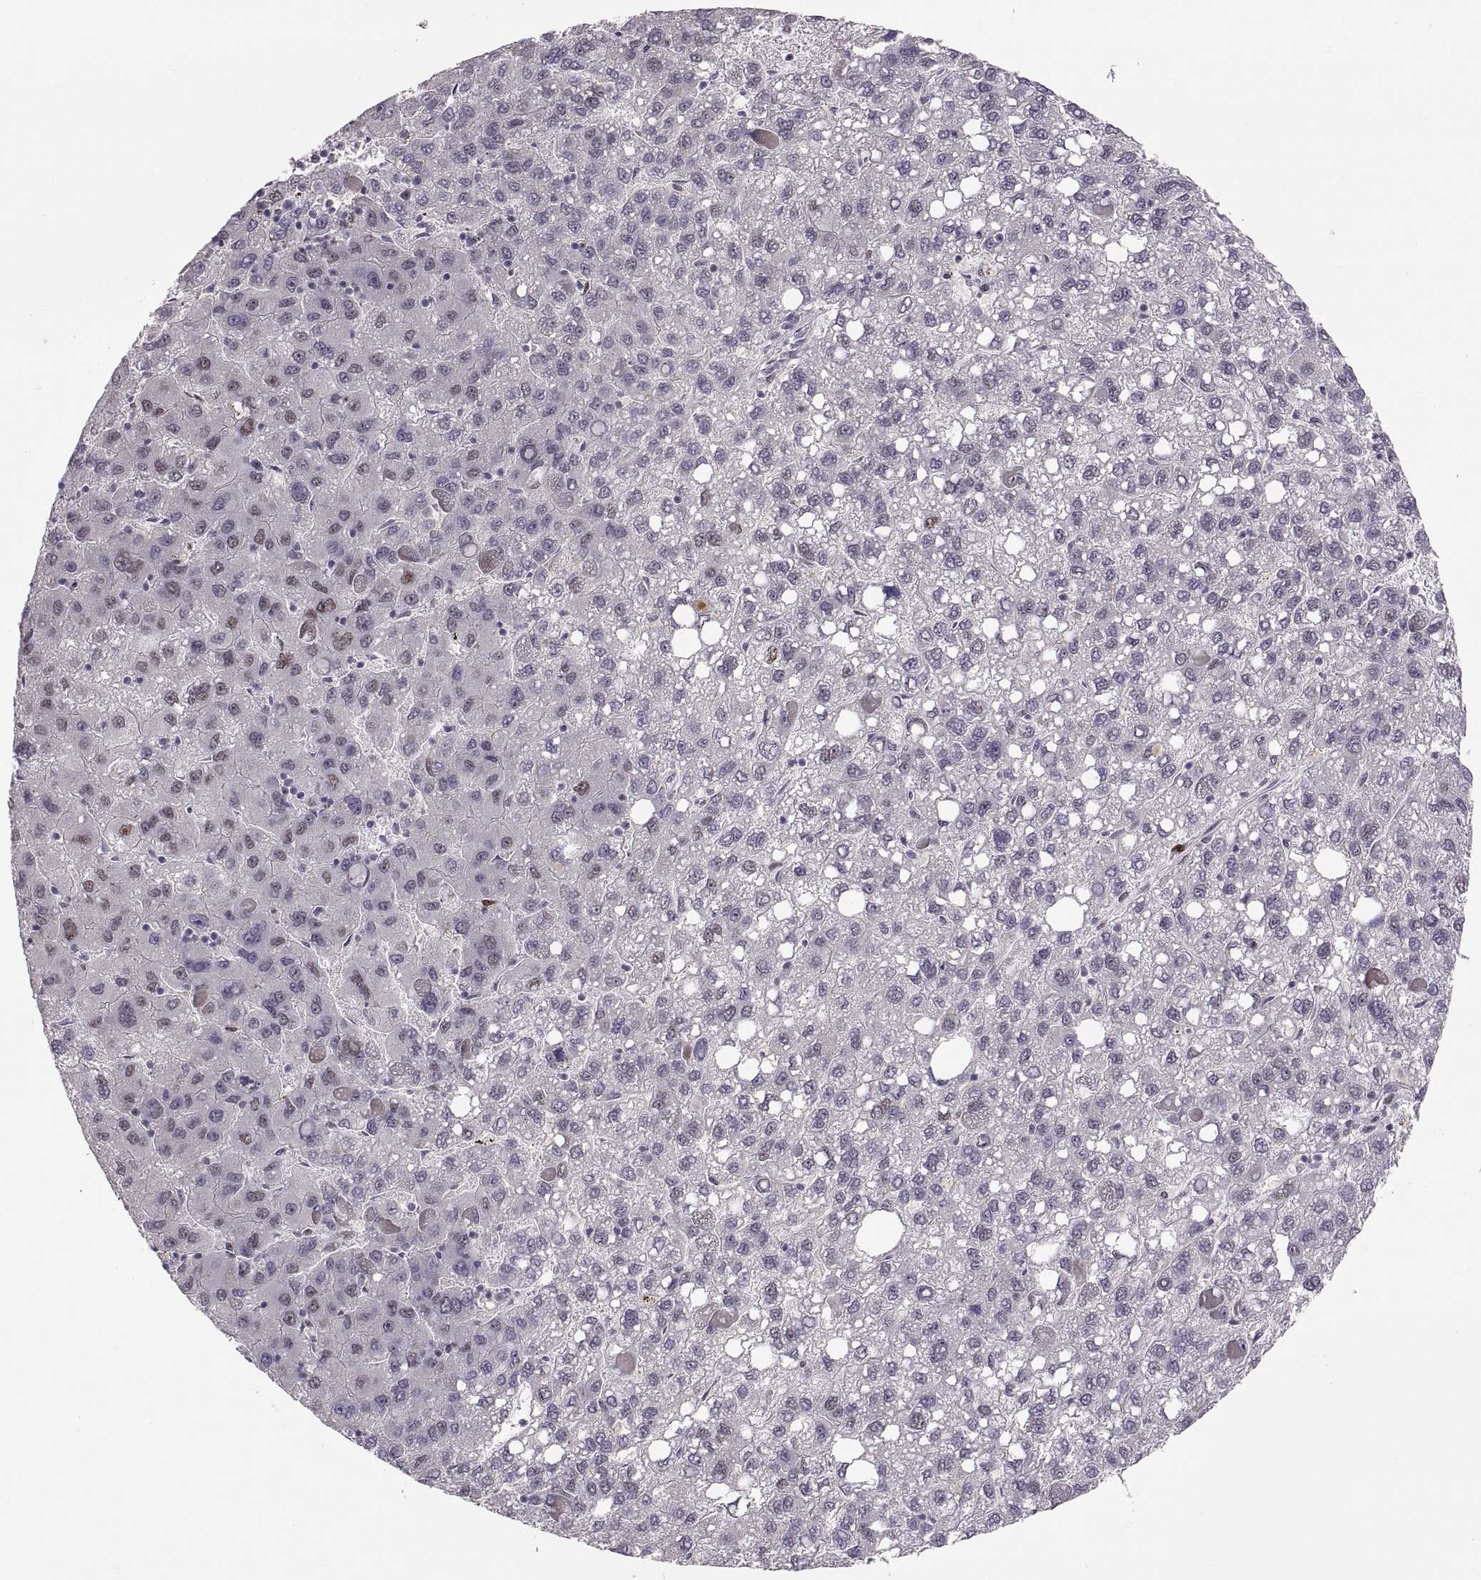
{"staining": {"intensity": "negative", "quantity": "none", "location": "none"}, "tissue": "liver cancer", "cell_type": "Tumor cells", "image_type": "cancer", "snomed": [{"axis": "morphology", "description": "Carcinoma, Hepatocellular, NOS"}, {"axis": "topography", "description": "Liver"}], "caption": "Photomicrograph shows no significant protein positivity in tumor cells of liver hepatocellular carcinoma.", "gene": "SNAI1", "patient": {"sex": "female", "age": 82}}